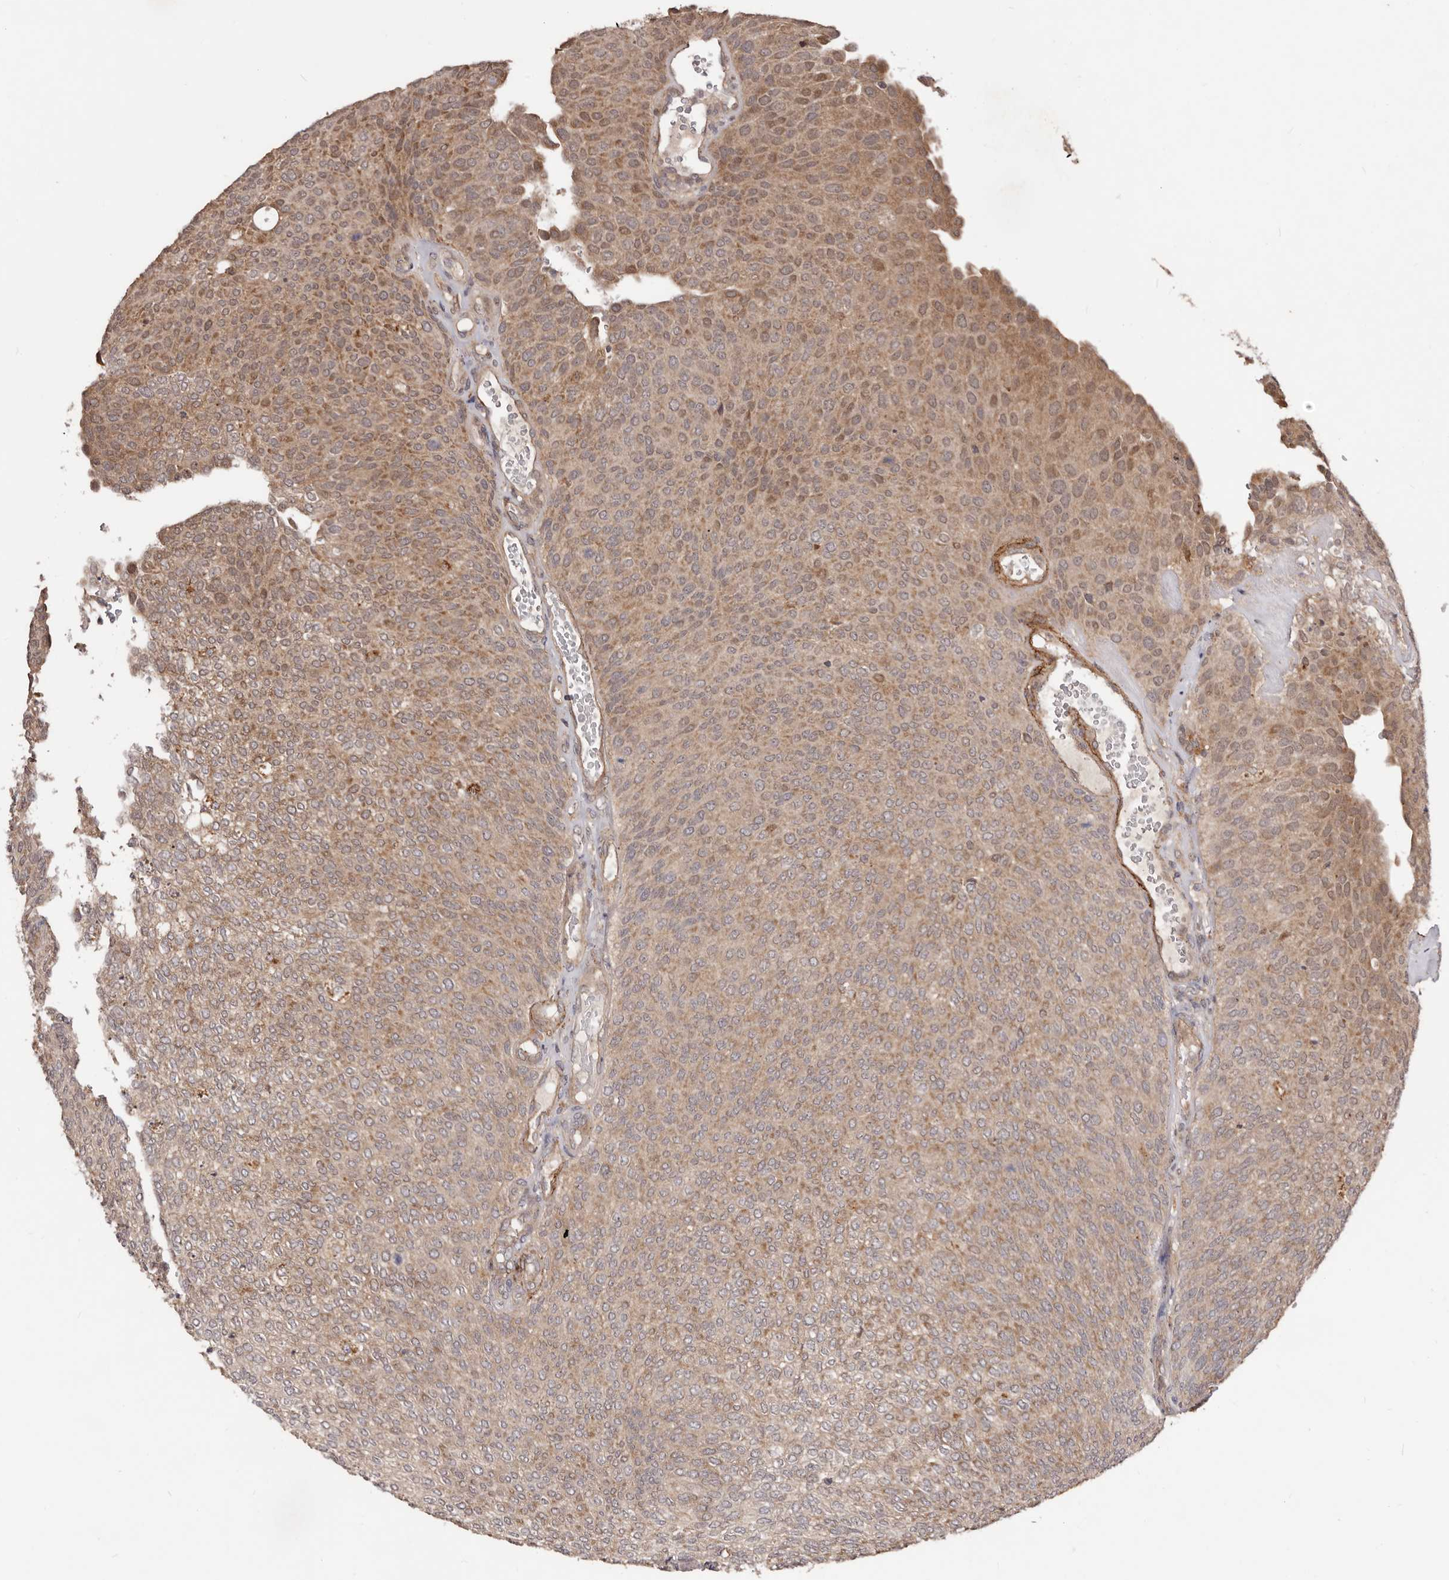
{"staining": {"intensity": "moderate", "quantity": ">75%", "location": "cytoplasmic/membranous"}, "tissue": "urothelial cancer", "cell_type": "Tumor cells", "image_type": "cancer", "snomed": [{"axis": "morphology", "description": "Urothelial carcinoma, Low grade"}, {"axis": "topography", "description": "Urinary bladder"}], "caption": "Immunohistochemical staining of human urothelial cancer shows medium levels of moderate cytoplasmic/membranous expression in about >75% of tumor cells. (DAB IHC with brightfield microscopy, high magnification).", "gene": "MDP1", "patient": {"sex": "female", "age": 79}}